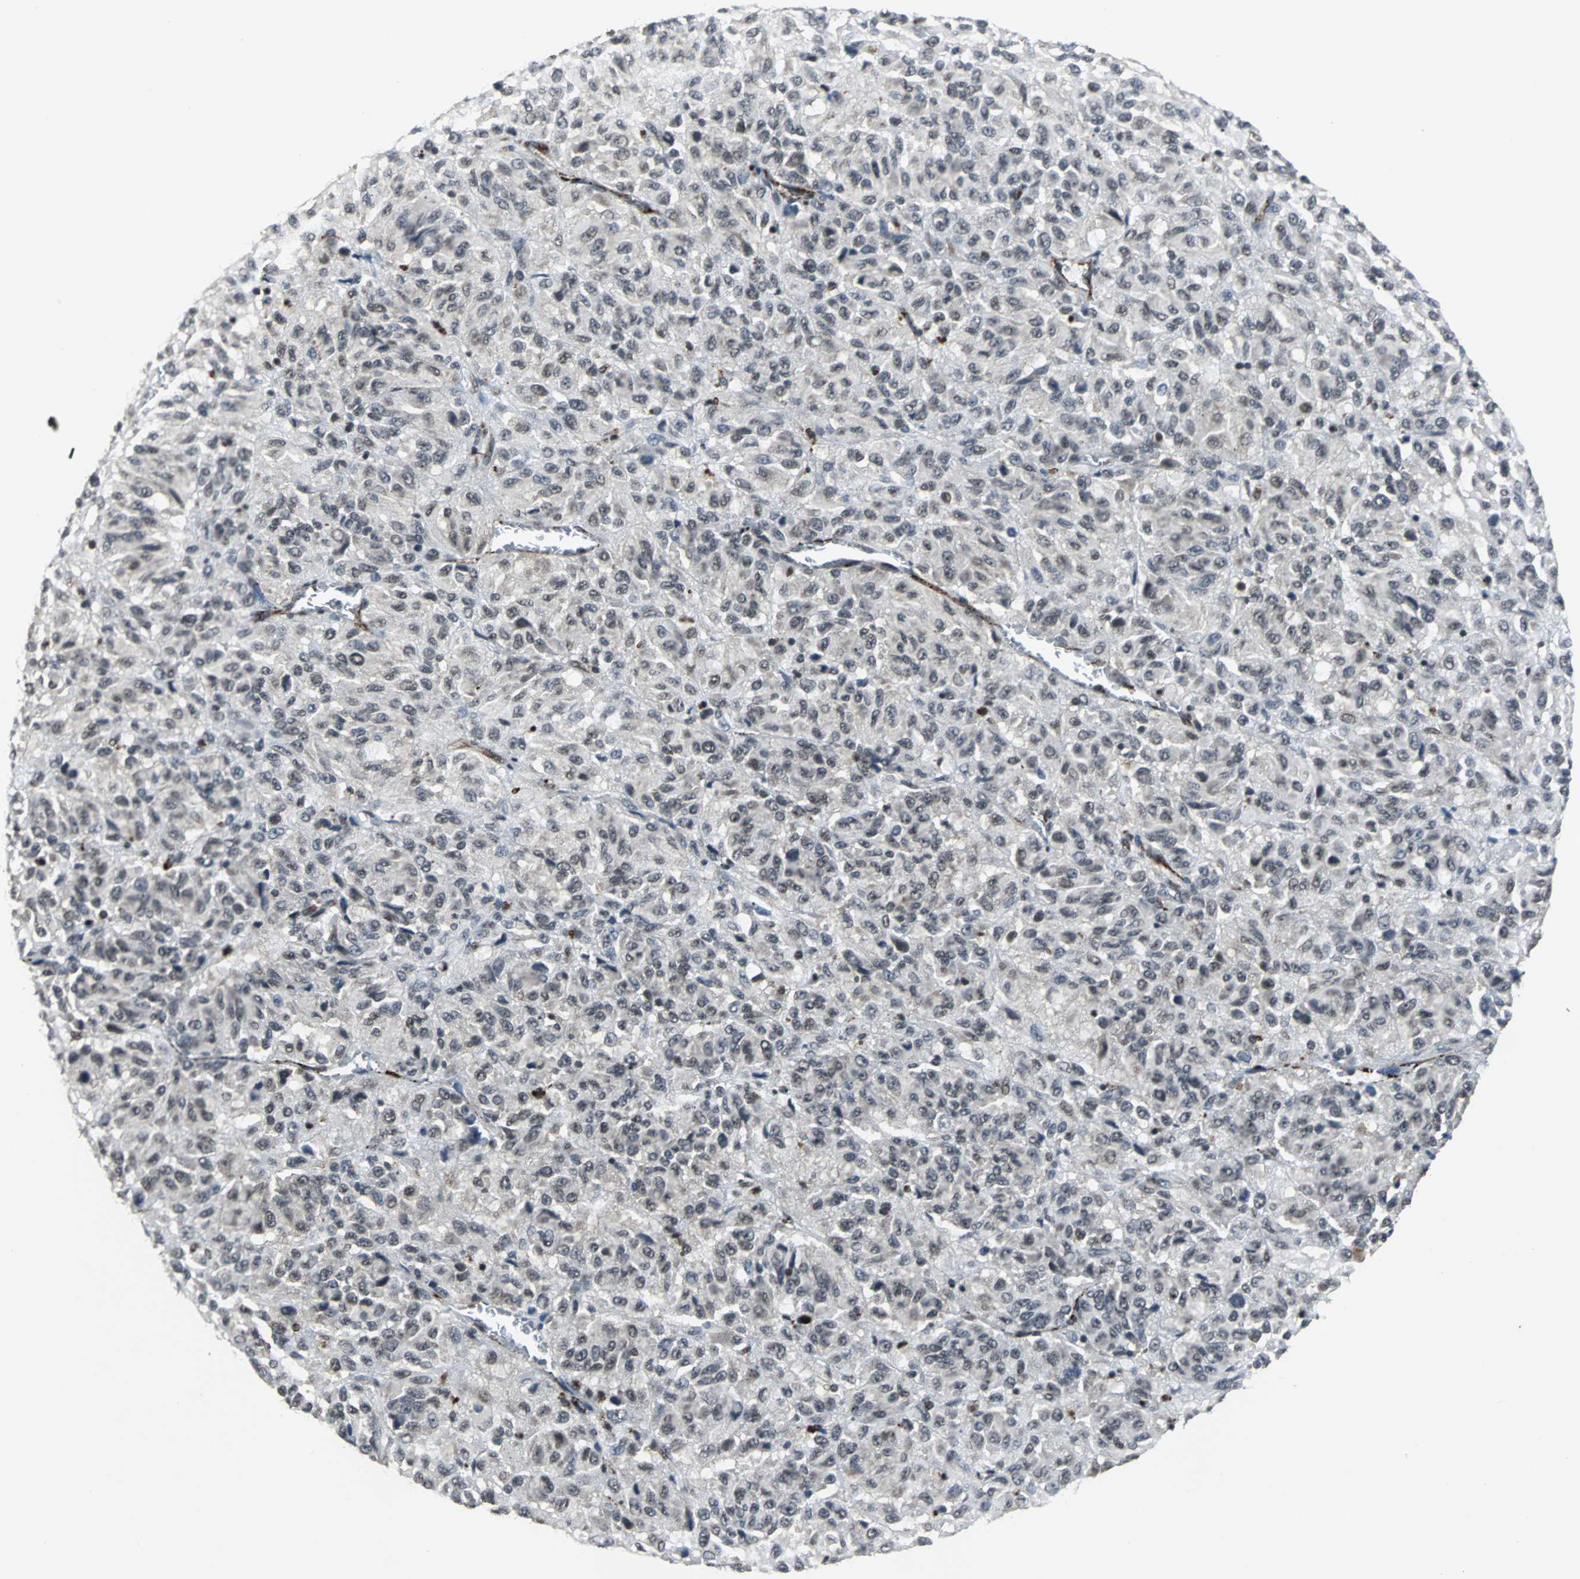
{"staining": {"intensity": "weak", "quantity": "25%-75%", "location": "cytoplasmic/membranous"}, "tissue": "melanoma", "cell_type": "Tumor cells", "image_type": "cancer", "snomed": [{"axis": "morphology", "description": "Malignant melanoma, Metastatic site"}, {"axis": "topography", "description": "Lung"}], "caption": "Immunohistochemical staining of malignant melanoma (metastatic site) demonstrates weak cytoplasmic/membranous protein positivity in approximately 25%-75% of tumor cells. Using DAB (brown) and hematoxylin (blue) stains, captured at high magnification using brightfield microscopy.", "gene": "LSR", "patient": {"sex": "male", "age": 64}}